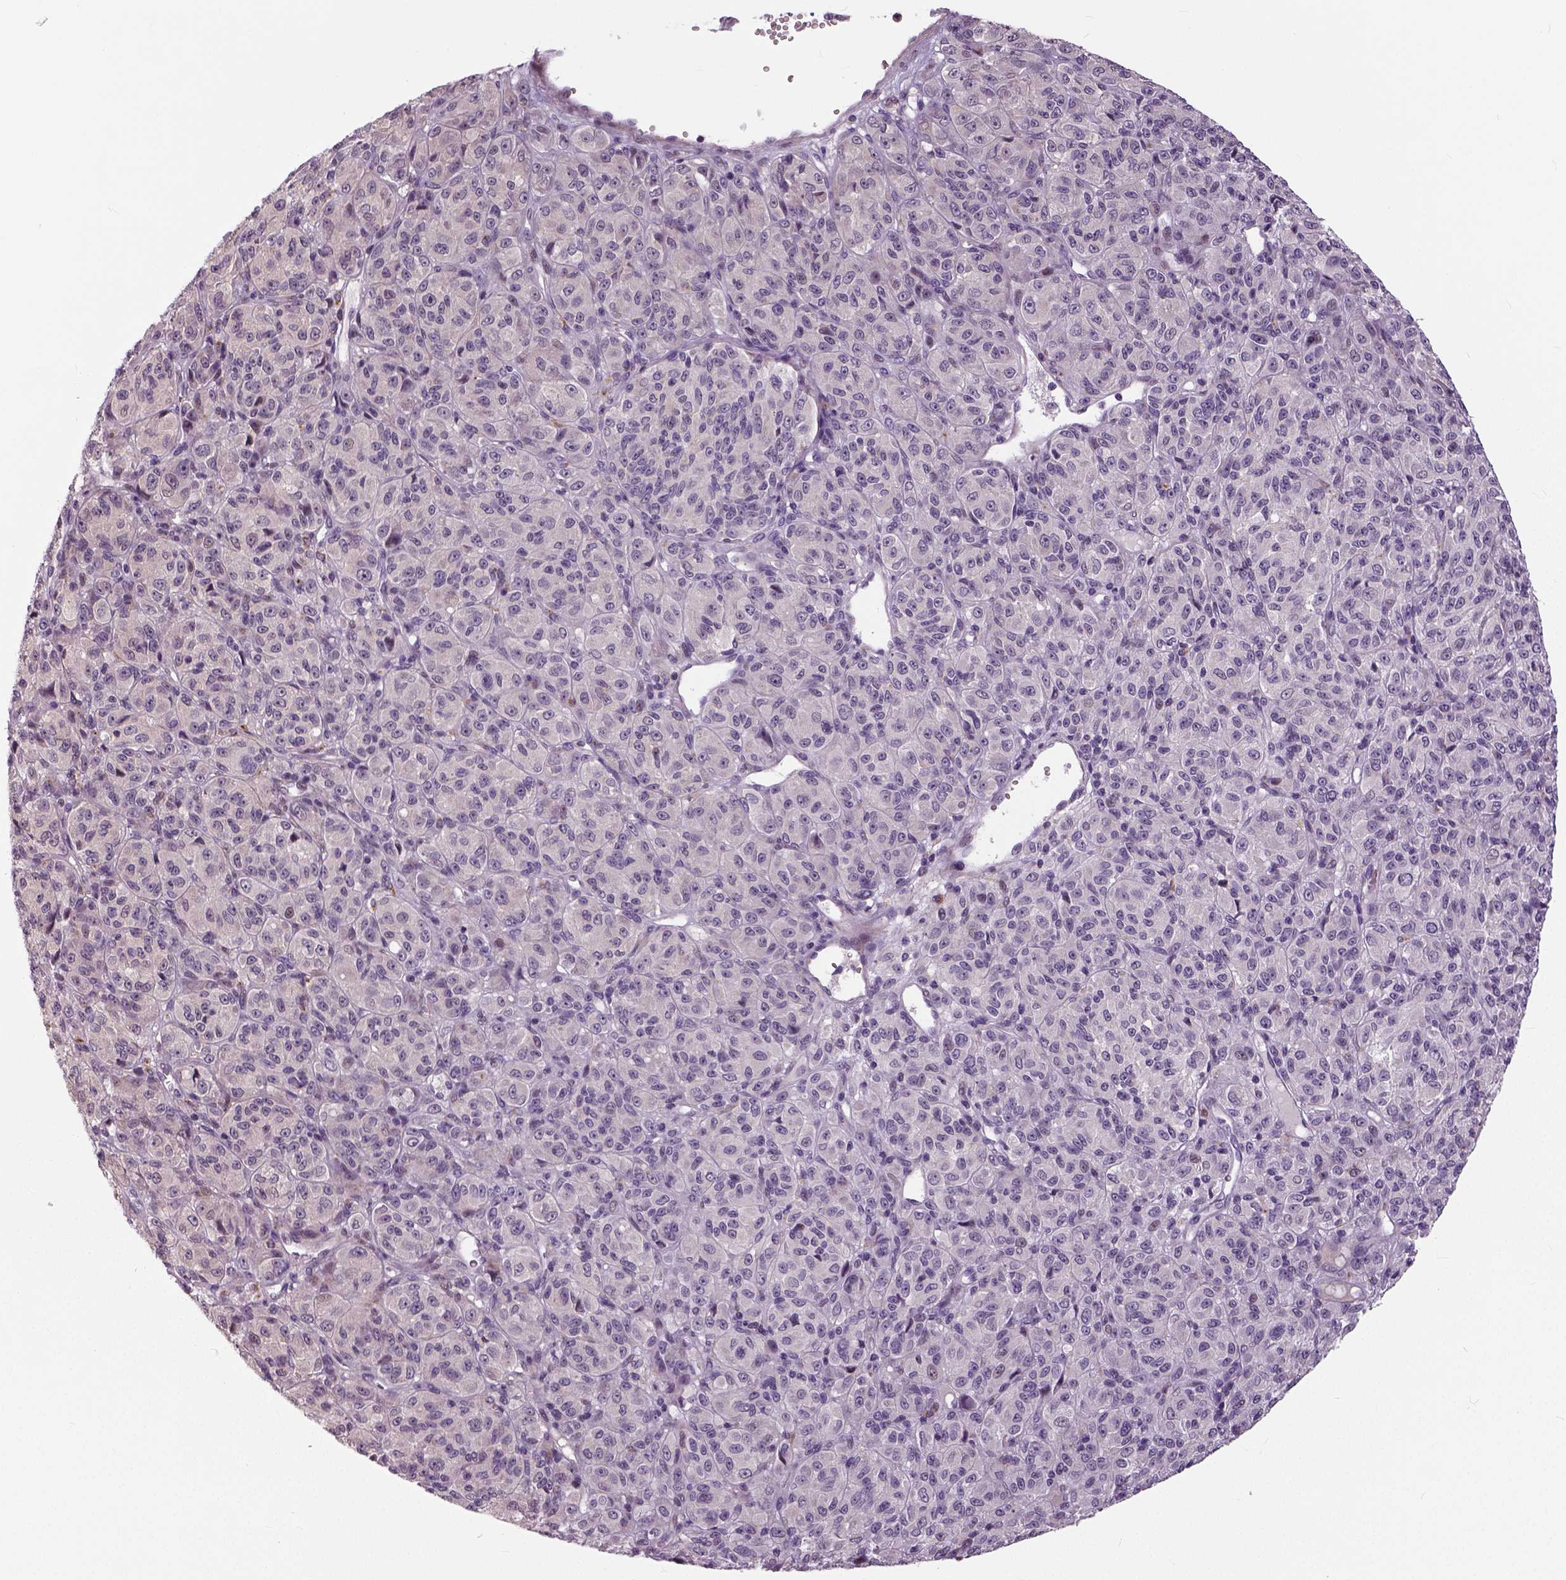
{"staining": {"intensity": "negative", "quantity": "none", "location": "none"}, "tissue": "melanoma", "cell_type": "Tumor cells", "image_type": "cancer", "snomed": [{"axis": "morphology", "description": "Malignant melanoma, Metastatic site"}, {"axis": "topography", "description": "Brain"}], "caption": "High power microscopy photomicrograph of an IHC histopathology image of malignant melanoma (metastatic site), revealing no significant staining in tumor cells.", "gene": "NECAB1", "patient": {"sex": "female", "age": 56}}